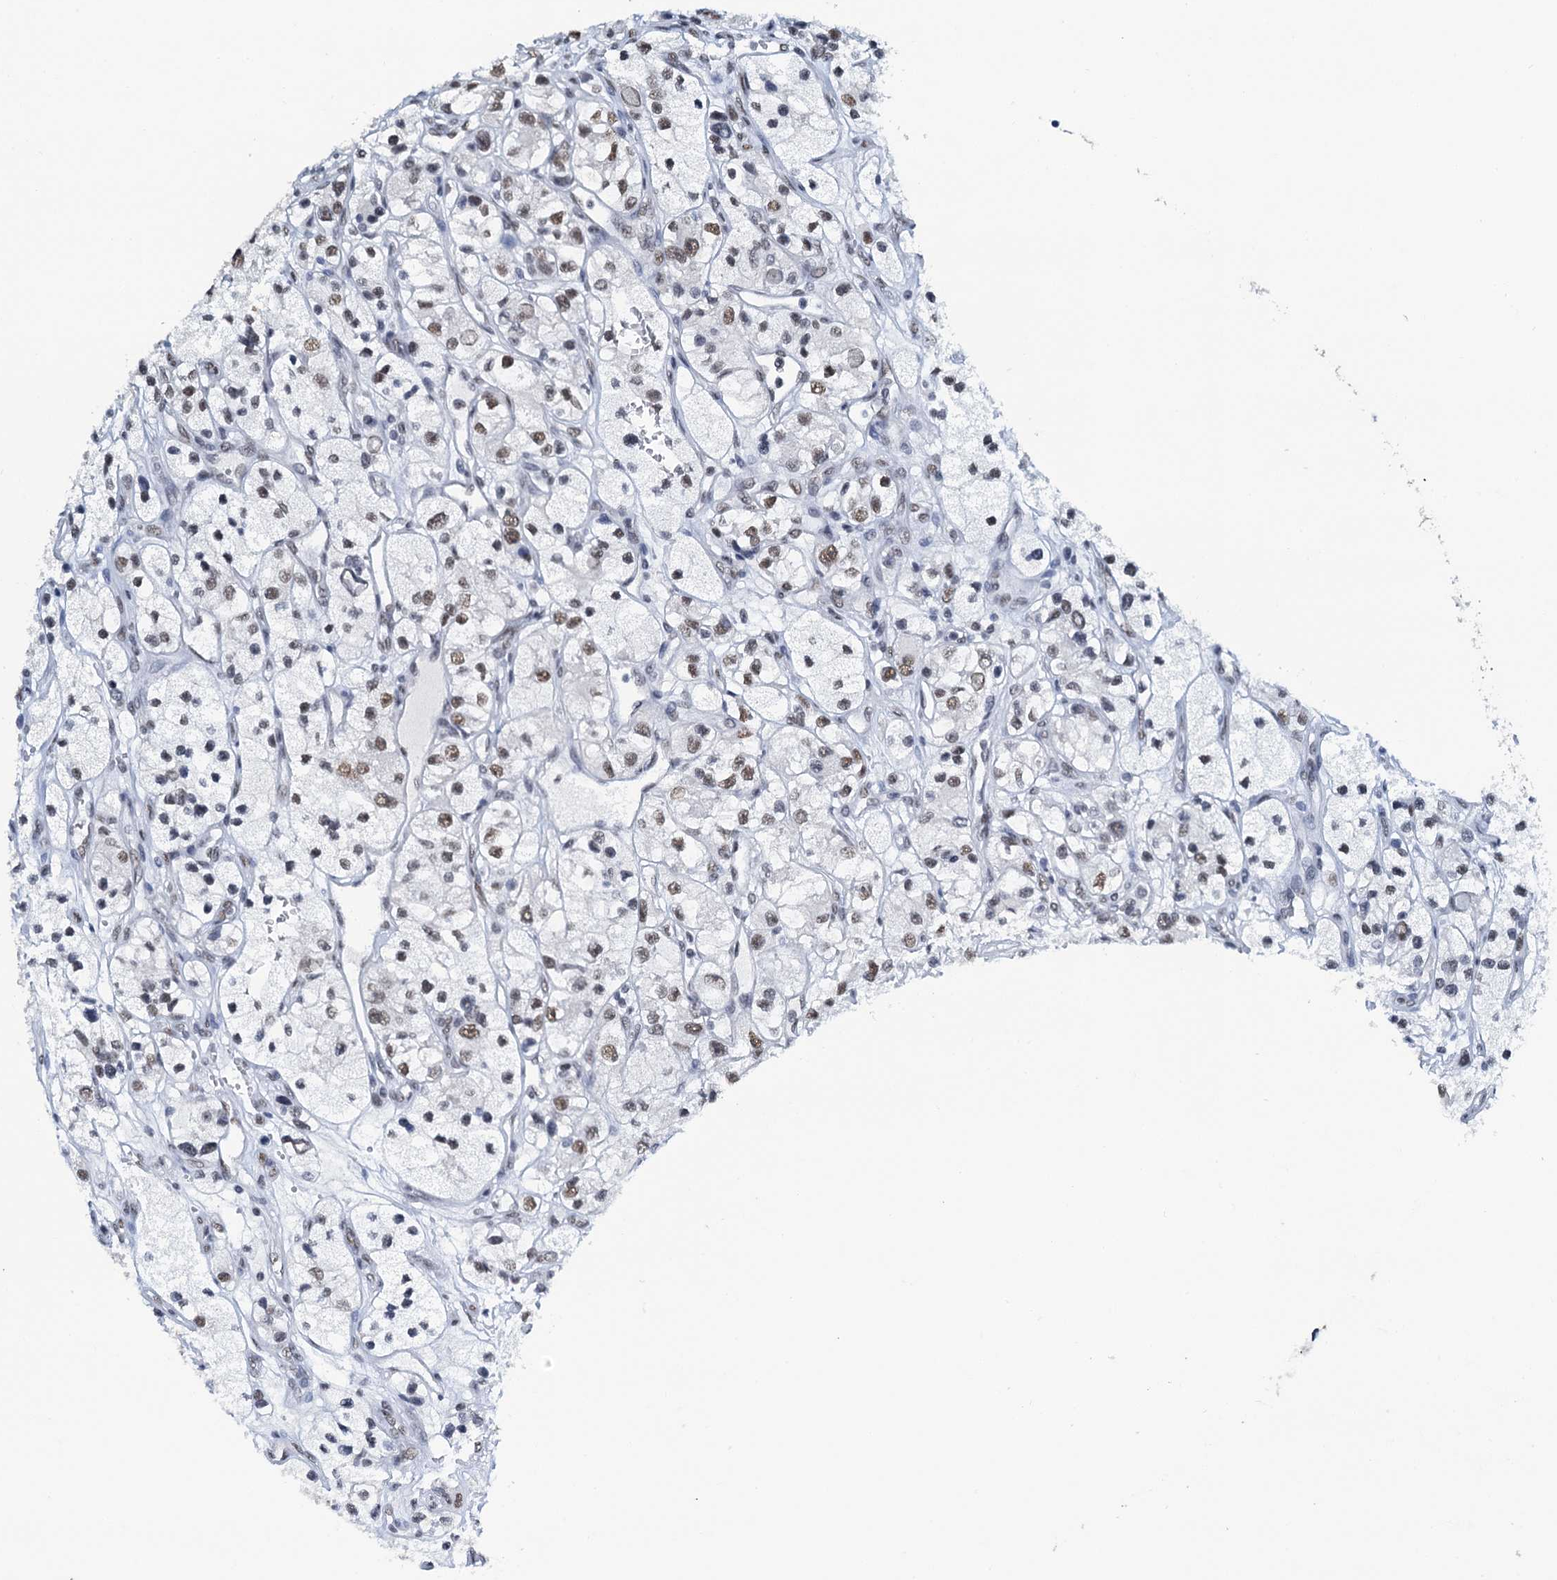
{"staining": {"intensity": "moderate", "quantity": ">75%", "location": "nuclear"}, "tissue": "renal cancer", "cell_type": "Tumor cells", "image_type": "cancer", "snomed": [{"axis": "morphology", "description": "Adenocarcinoma, NOS"}, {"axis": "topography", "description": "Kidney"}], "caption": "Renal cancer (adenocarcinoma) tissue demonstrates moderate nuclear positivity in about >75% of tumor cells, visualized by immunohistochemistry.", "gene": "SLTM", "patient": {"sex": "female", "age": 57}}